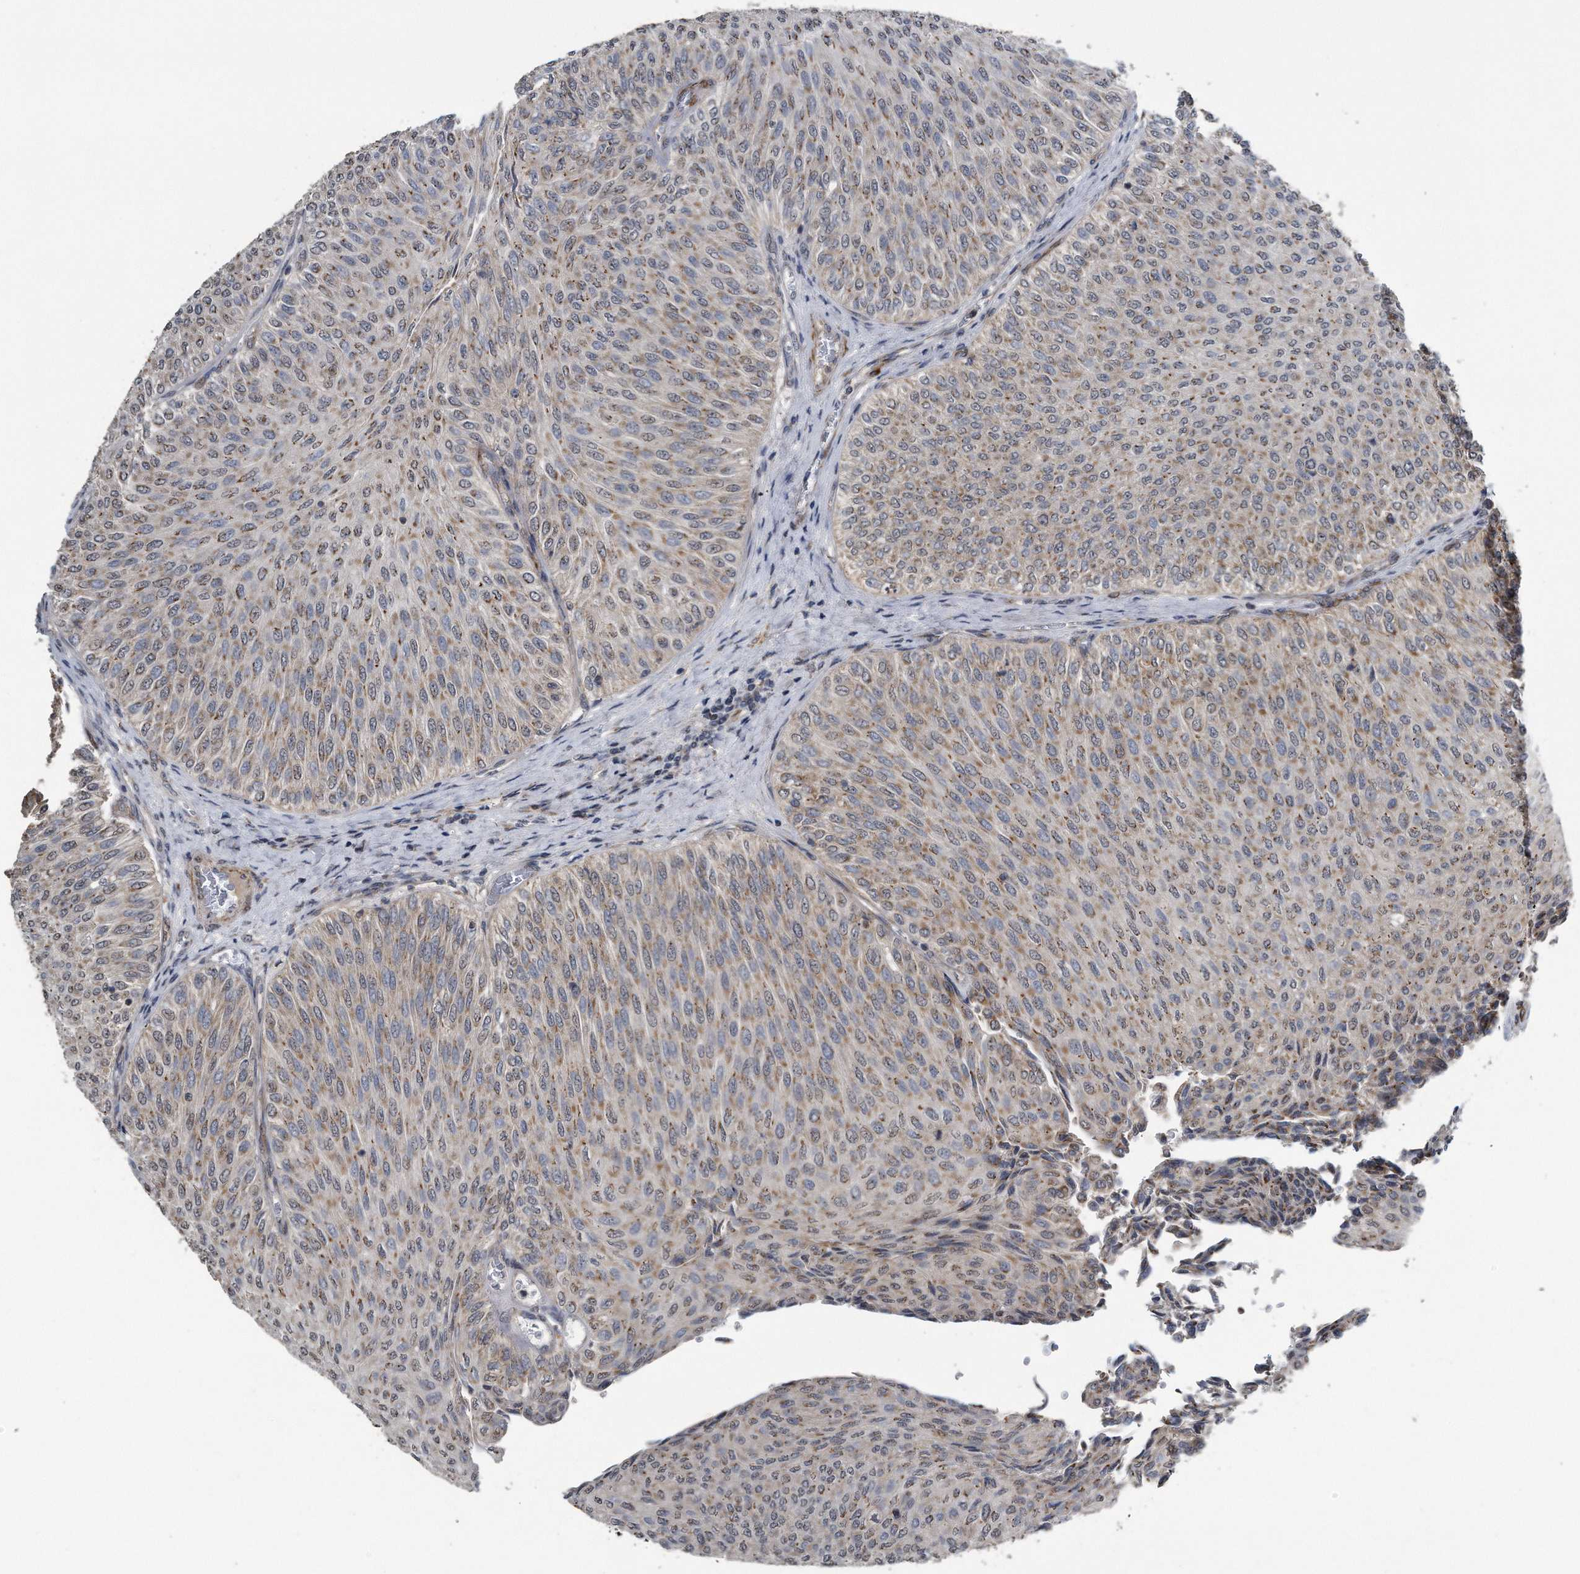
{"staining": {"intensity": "weak", "quantity": ">75%", "location": "cytoplasmic/membranous"}, "tissue": "urothelial cancer", "cell_type": "Tumor cells", "image_type": "cancer", "snomed": [{"axis": "morphology", "description": "Urothelial carcinoma, Low grade"}, {"axis": "topography", "description": "Urinary bladder"}], "caption": "Urothelial carcinoma (low-grade) stained with immunohistochemistry reveals weak cytoplasmic/membranous expression in about >75% of tumor cells.", "gene": "LYRM4", "patient": {"sex": "male", "age": 78}}